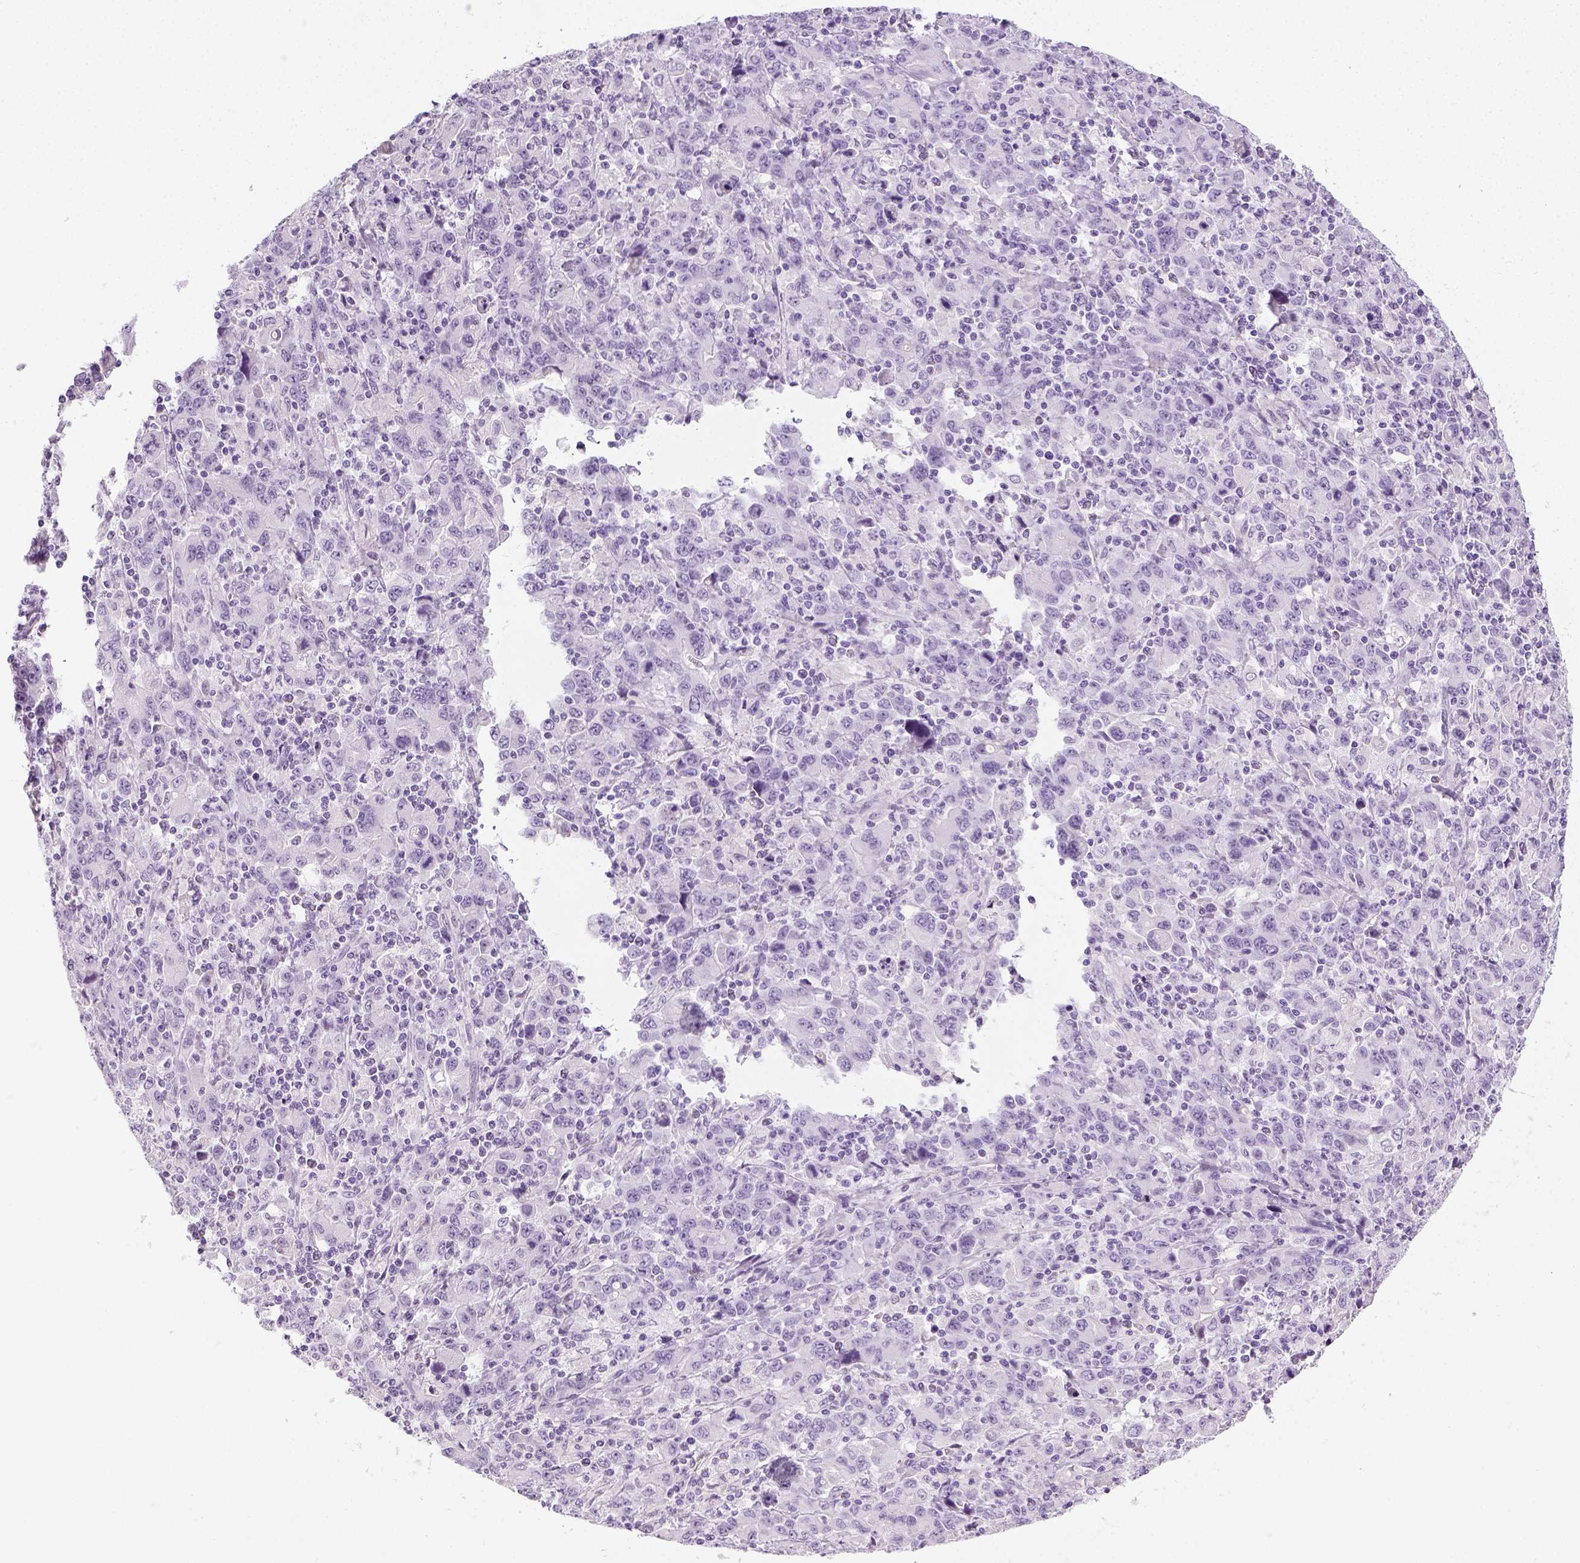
{"staining": {"intensity": "negative", "quantity": "none", "location": "none"}, "tissue": "stomach cancer", "cell_type": "Tumor cells", "image_type": "cancer", "snomed": [{"axis": "morphology", "description": "Adenocarcinoma, NOS"}, {"axis": "topography", "description": "Stomach, upper"}], "caption": "Histopathology image shows no significant protein staining in tumor cells of adenocarcinoma (stomach). Nuclei are stained in blue.", "gene": "LGSN", "patient": {"sex": "male", "age": 69}}